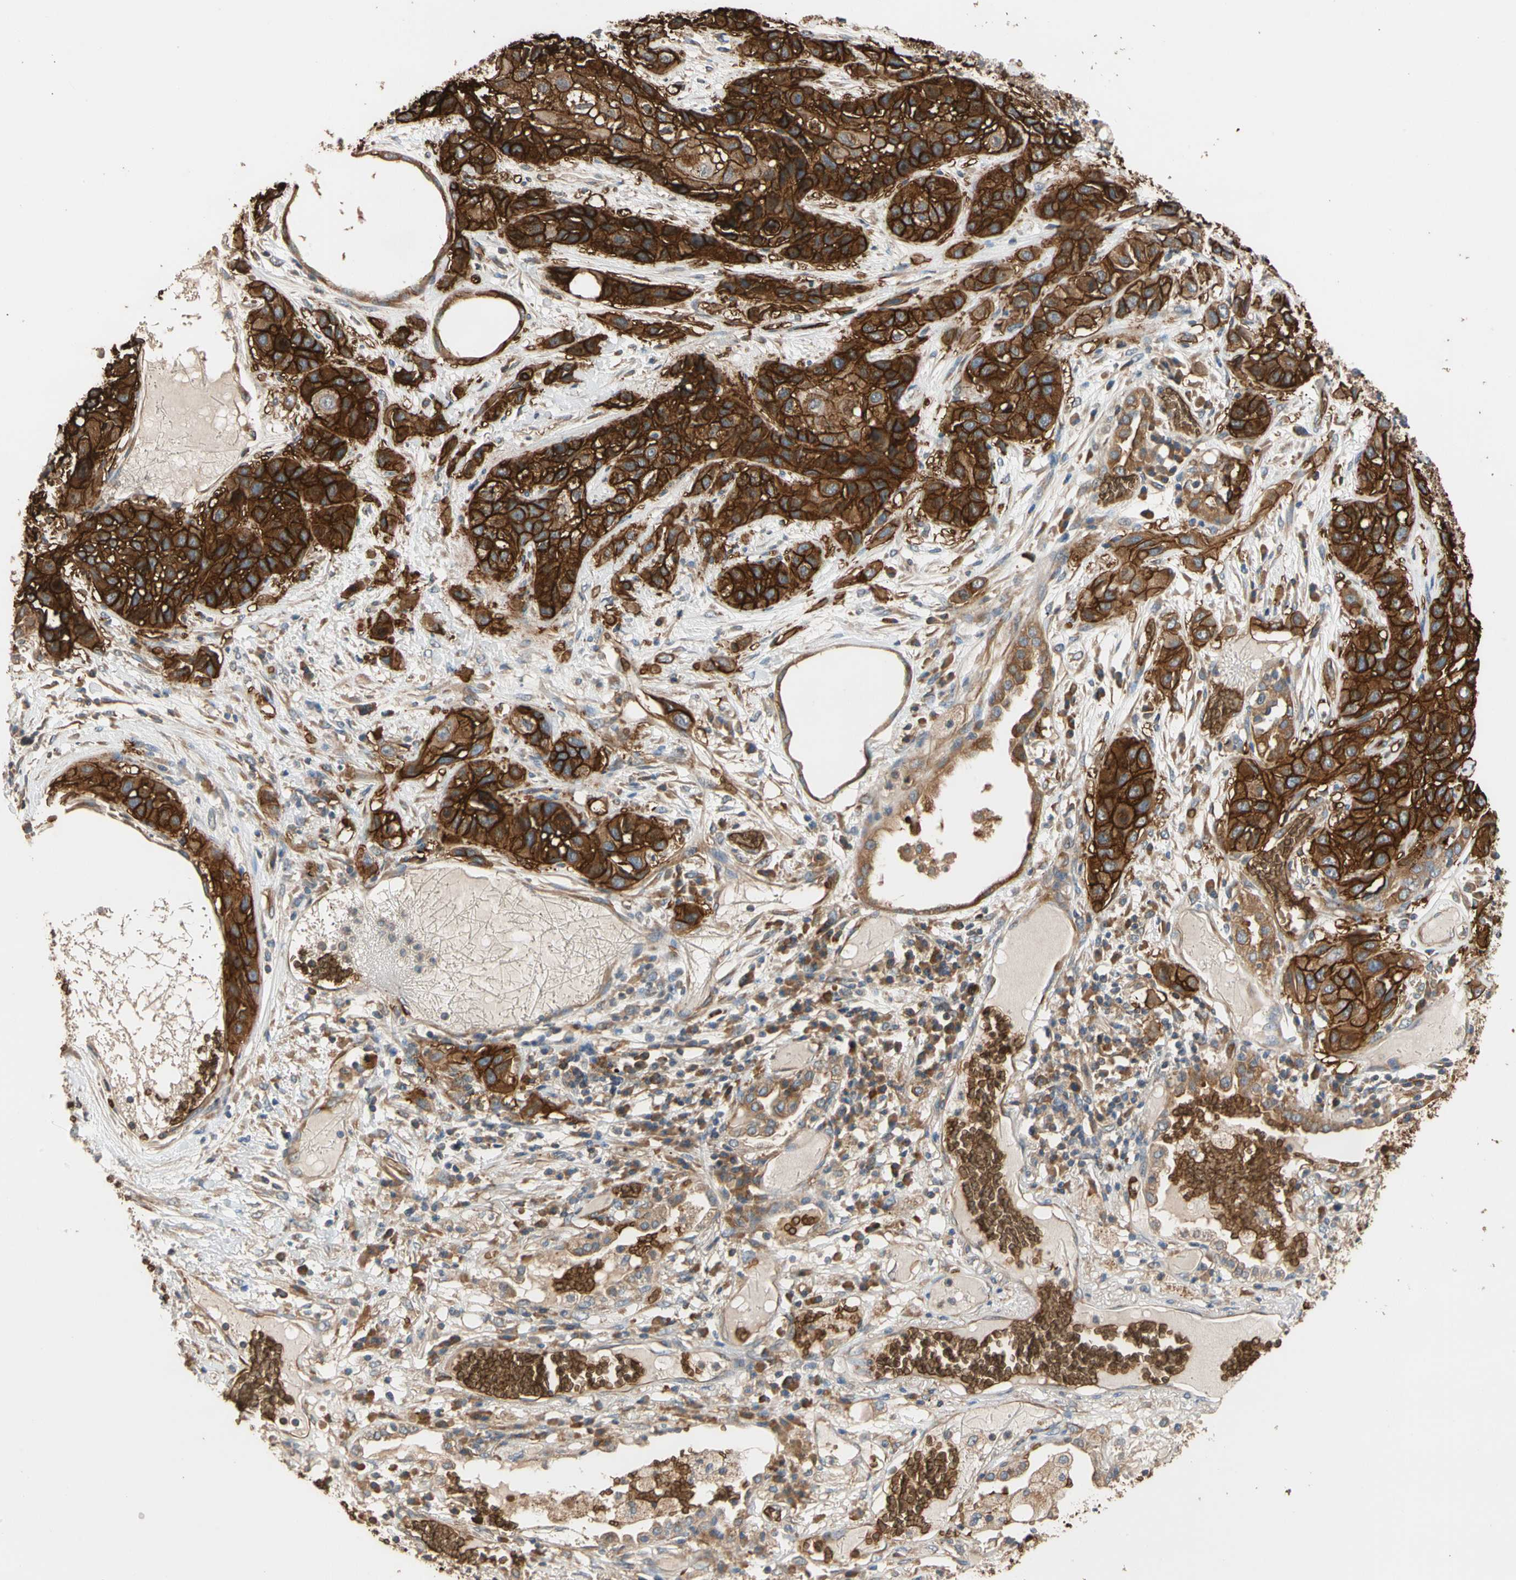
{"staining": {"intensity": "strong", "quantity": ">75%", "location": "cytoplasmic/membranous"}, "tissue": "lung cancer", "cell_type": "Tumor cells", "image_type": "cancer", "snomed": [{"axis": "morphology", "description": "Squamous cell carcinoma, NOS"}, {"axis": "topography", "description": "Lung"}], "caption": "A high-resolution photomicrograph shows immunohistochemistry staining of lung cancer, which displays strong cytoplasmic/membranous staining in approximately >75% of tumor cells.", "gene": "RIOK2", "patient": {"sex": "male", "age": 71}}